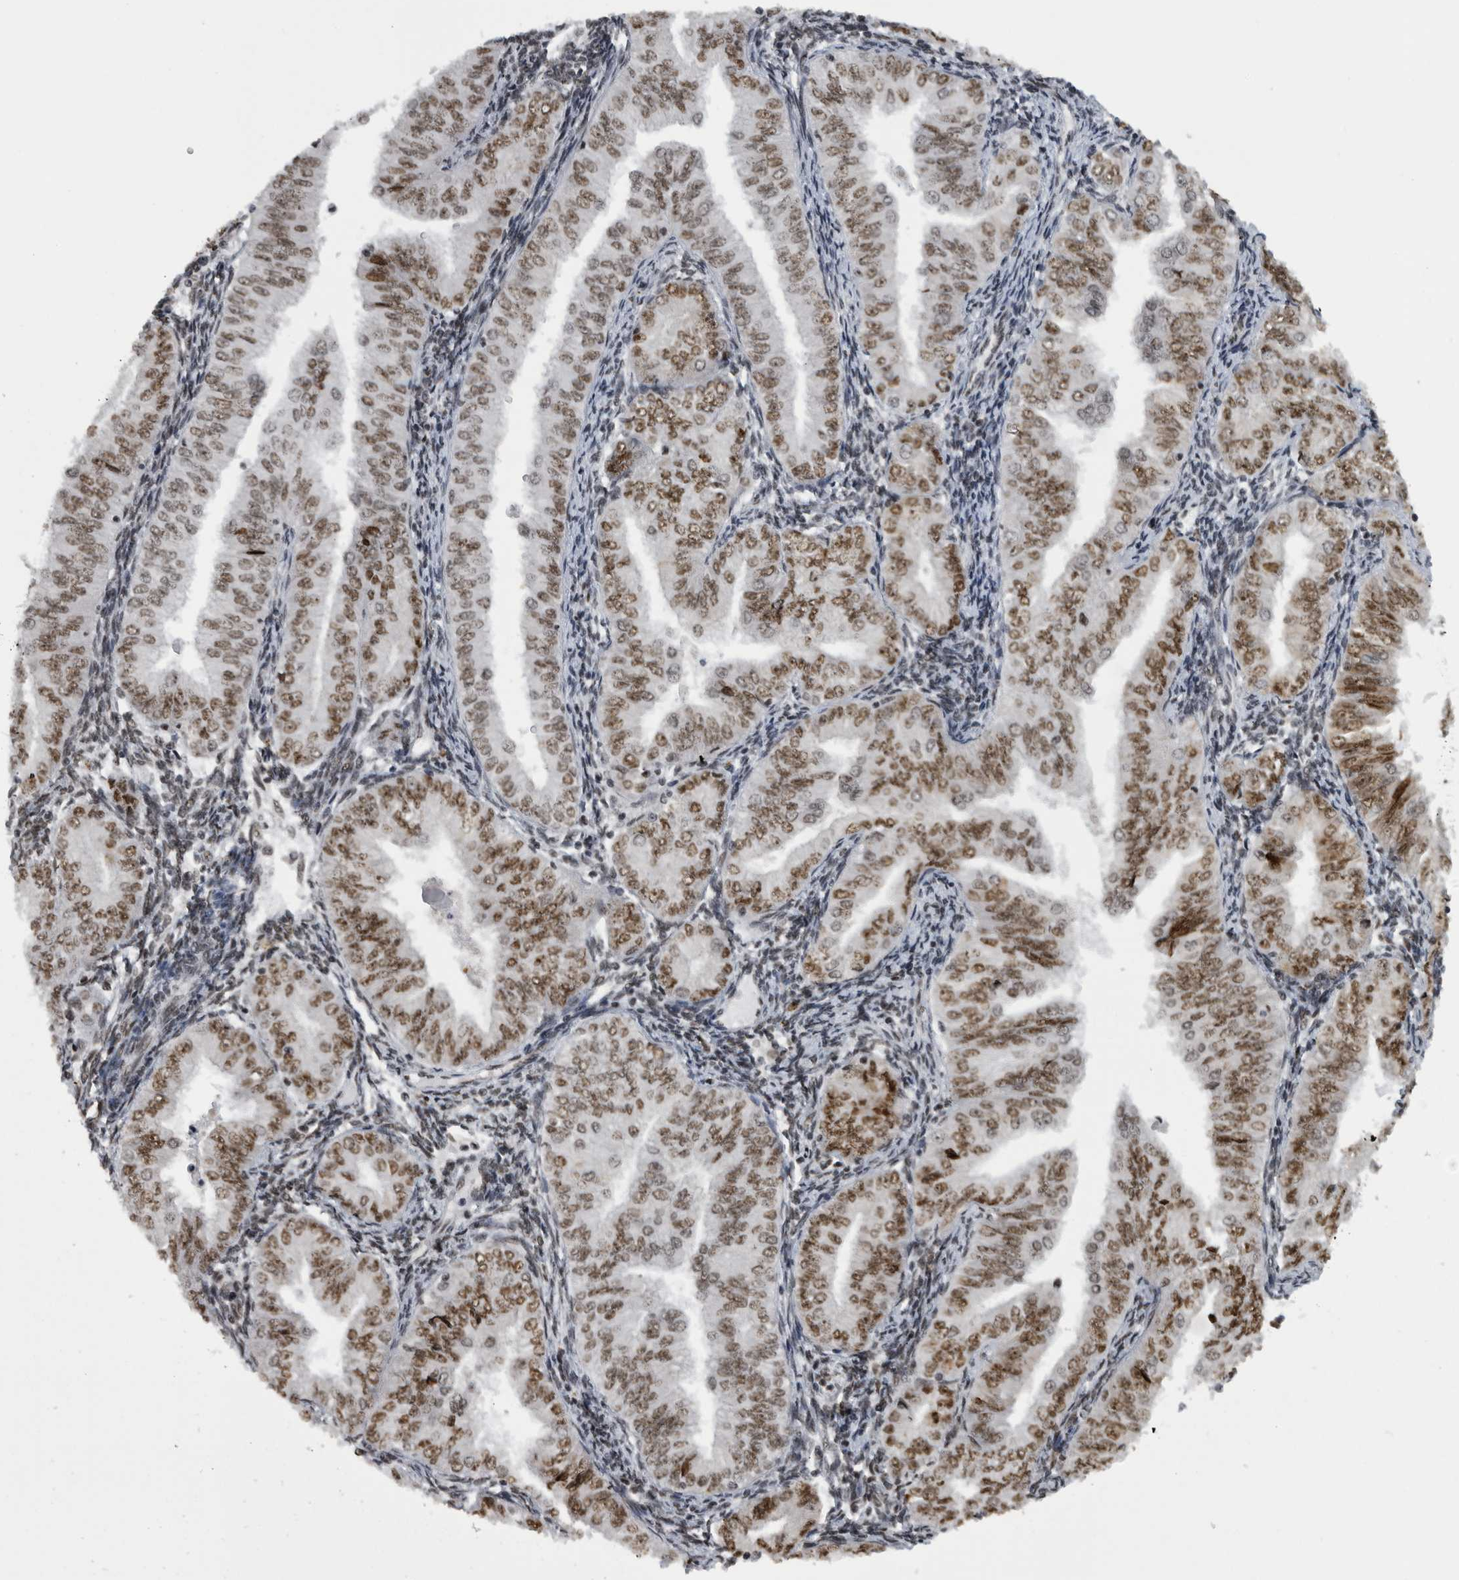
{"staining": {"intensity": "moderate", "quantity": ">75%", "location": "nuclear"}, "tissue": "endometrial cancer", "cell_type": "Tumor cells", "image_type": "cancer", "snomed": [{"axis": "morphology", "description": "Normal tissue, NOS"}, {"axis": "morphology", "description": "Adenocarcinoma, NOS"}, {"axis": "topography", "description": "Endometrium"}], "caption": "Tumor cells reveal medium levels of moderate nuclear expression in about >75% of cells in adenocarcinoma (endometrial).", "gene": "ZSCAN2", "patient": {"sex": "female", "age": 53}}